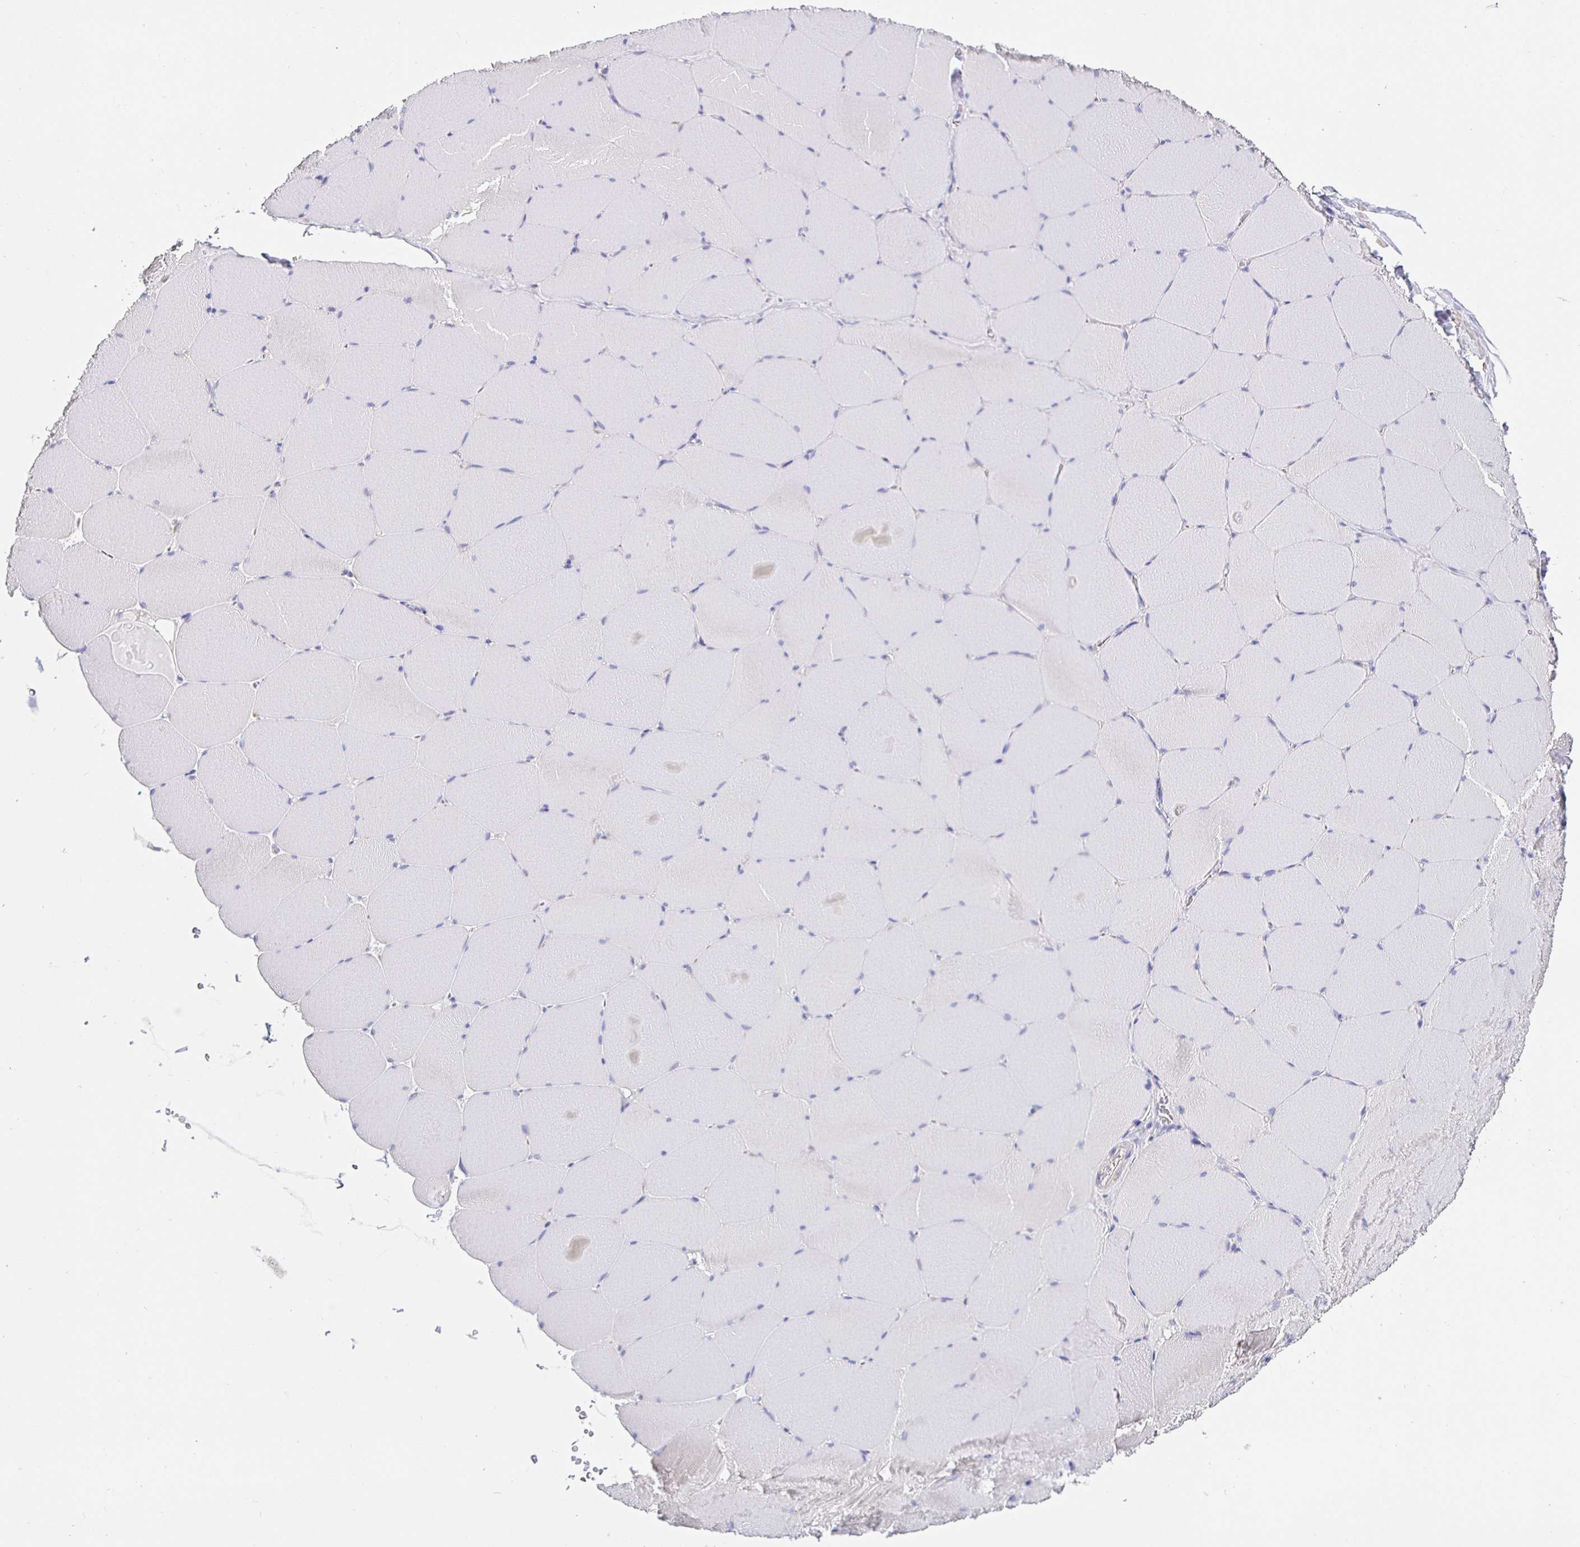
{"staining": {"intensity": "negative", "quantity": "none", "location": "none"}, "tissue": "skeletal muscle", "cell_type": "Myocytes", "image_type": "normal", "snomed": [{"axis": "morphology", "description": "Normal tissue, NOS"}, {"axis": "topography", "description": "Skeletal muscle"}, {"axis": "topography", "description": "Head-Neck"}], "caption": "Immunohistochemistry micrograph of normal skeletal muscle: skeletal muscle stained with DAB shows no significant protein positivity in myocytes.", "gene": "HSPA4L", "patient": {"sex": "male", "age": 66}}